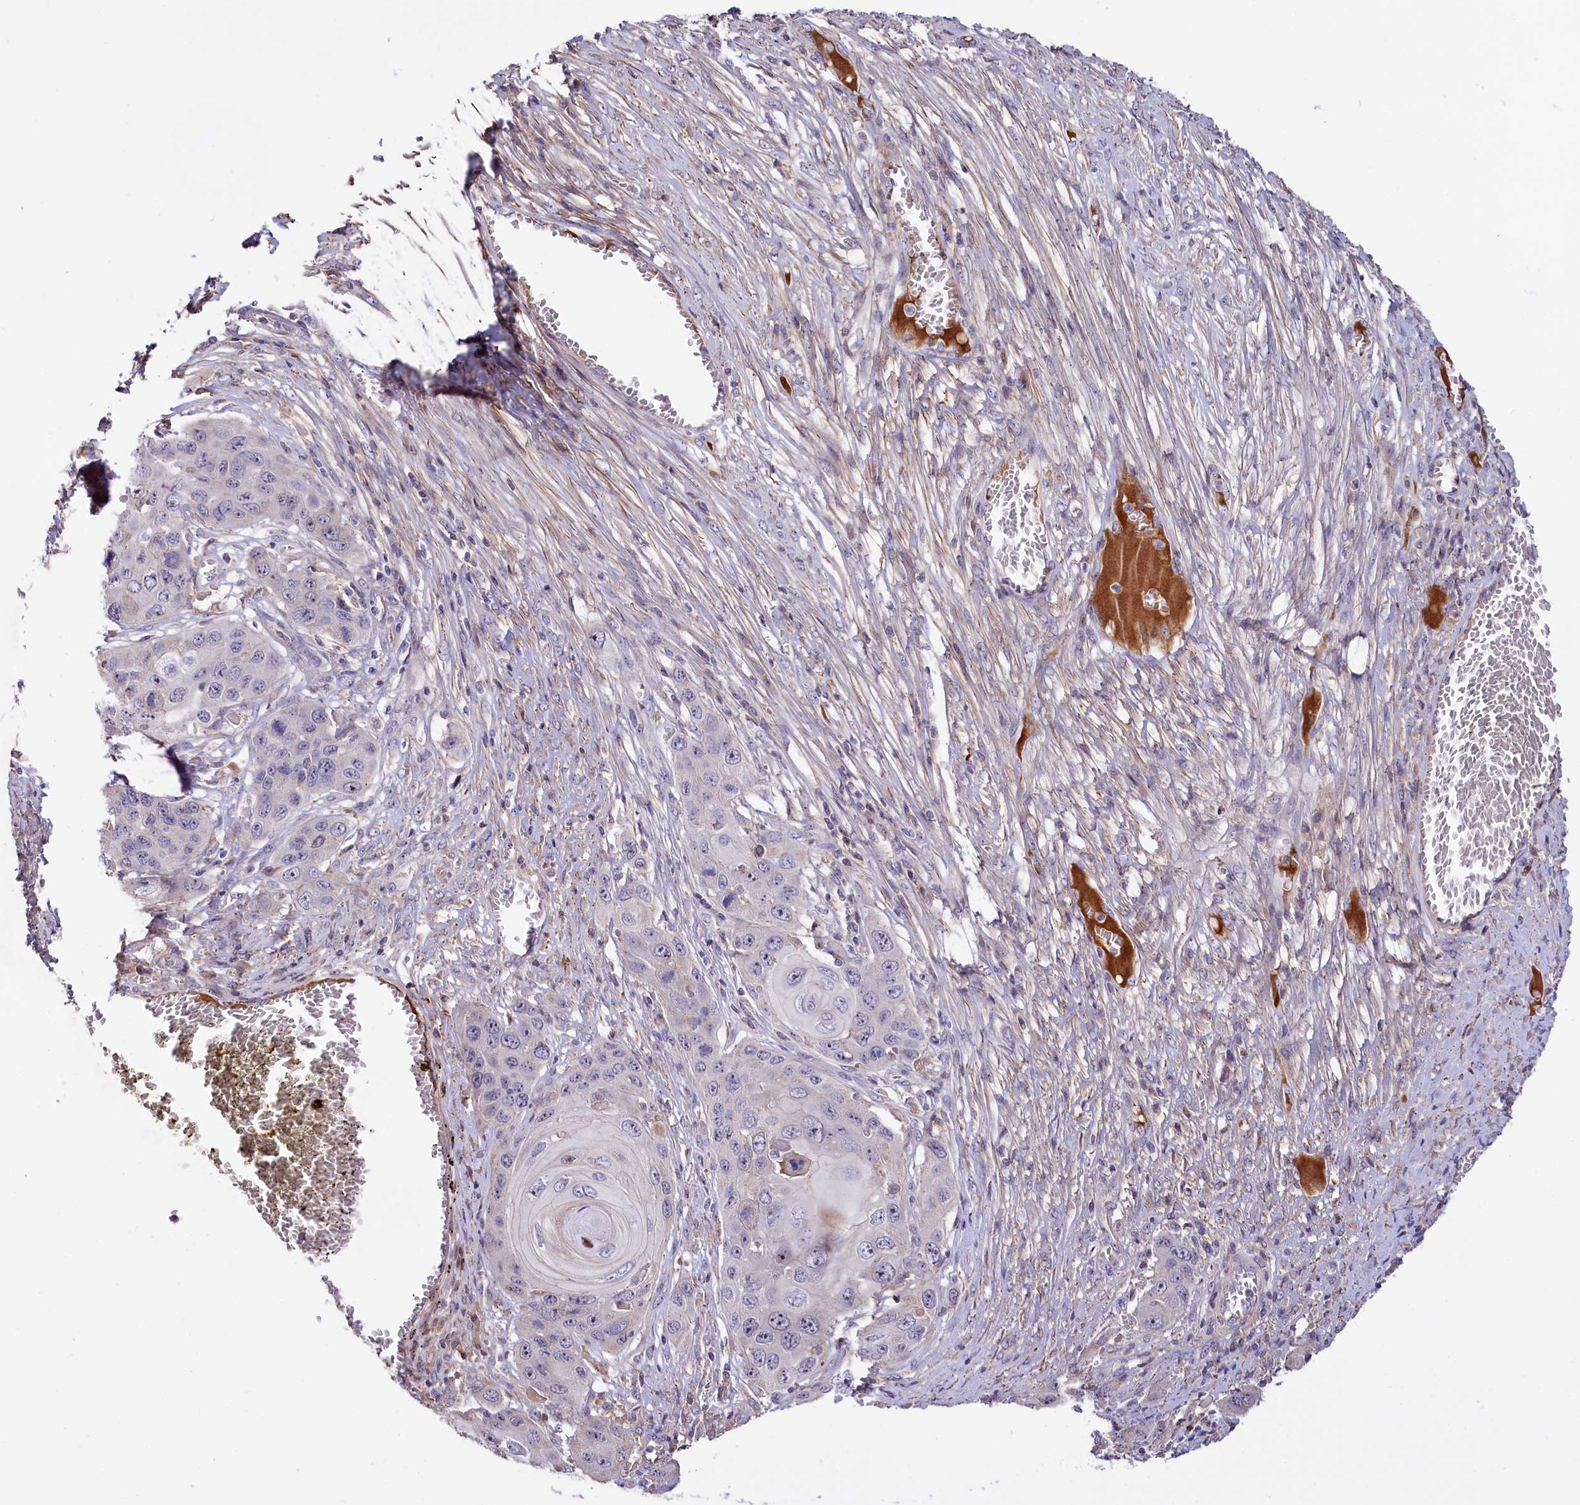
{"staining": {"intensity": "weak", "quantity": "<25%", "location": "cytoplasmic/membranous,nuclear"}, "tissue": "skin cancer", "cell_type": "Tumor cells", "image_type": "cancer", "snomed": [{"axis": "morphology", "description": "Squamous cell carcinoma, NOS"}, {"axis": "topography", "description": "Skin"}], "caption": "Squamous cell carcinoma (skin) was stained to show a protein in brown. There is no significant expression in tumor cells.", "gene": "RPUSD3", "patient": {"sex": "male", "age": 55}}